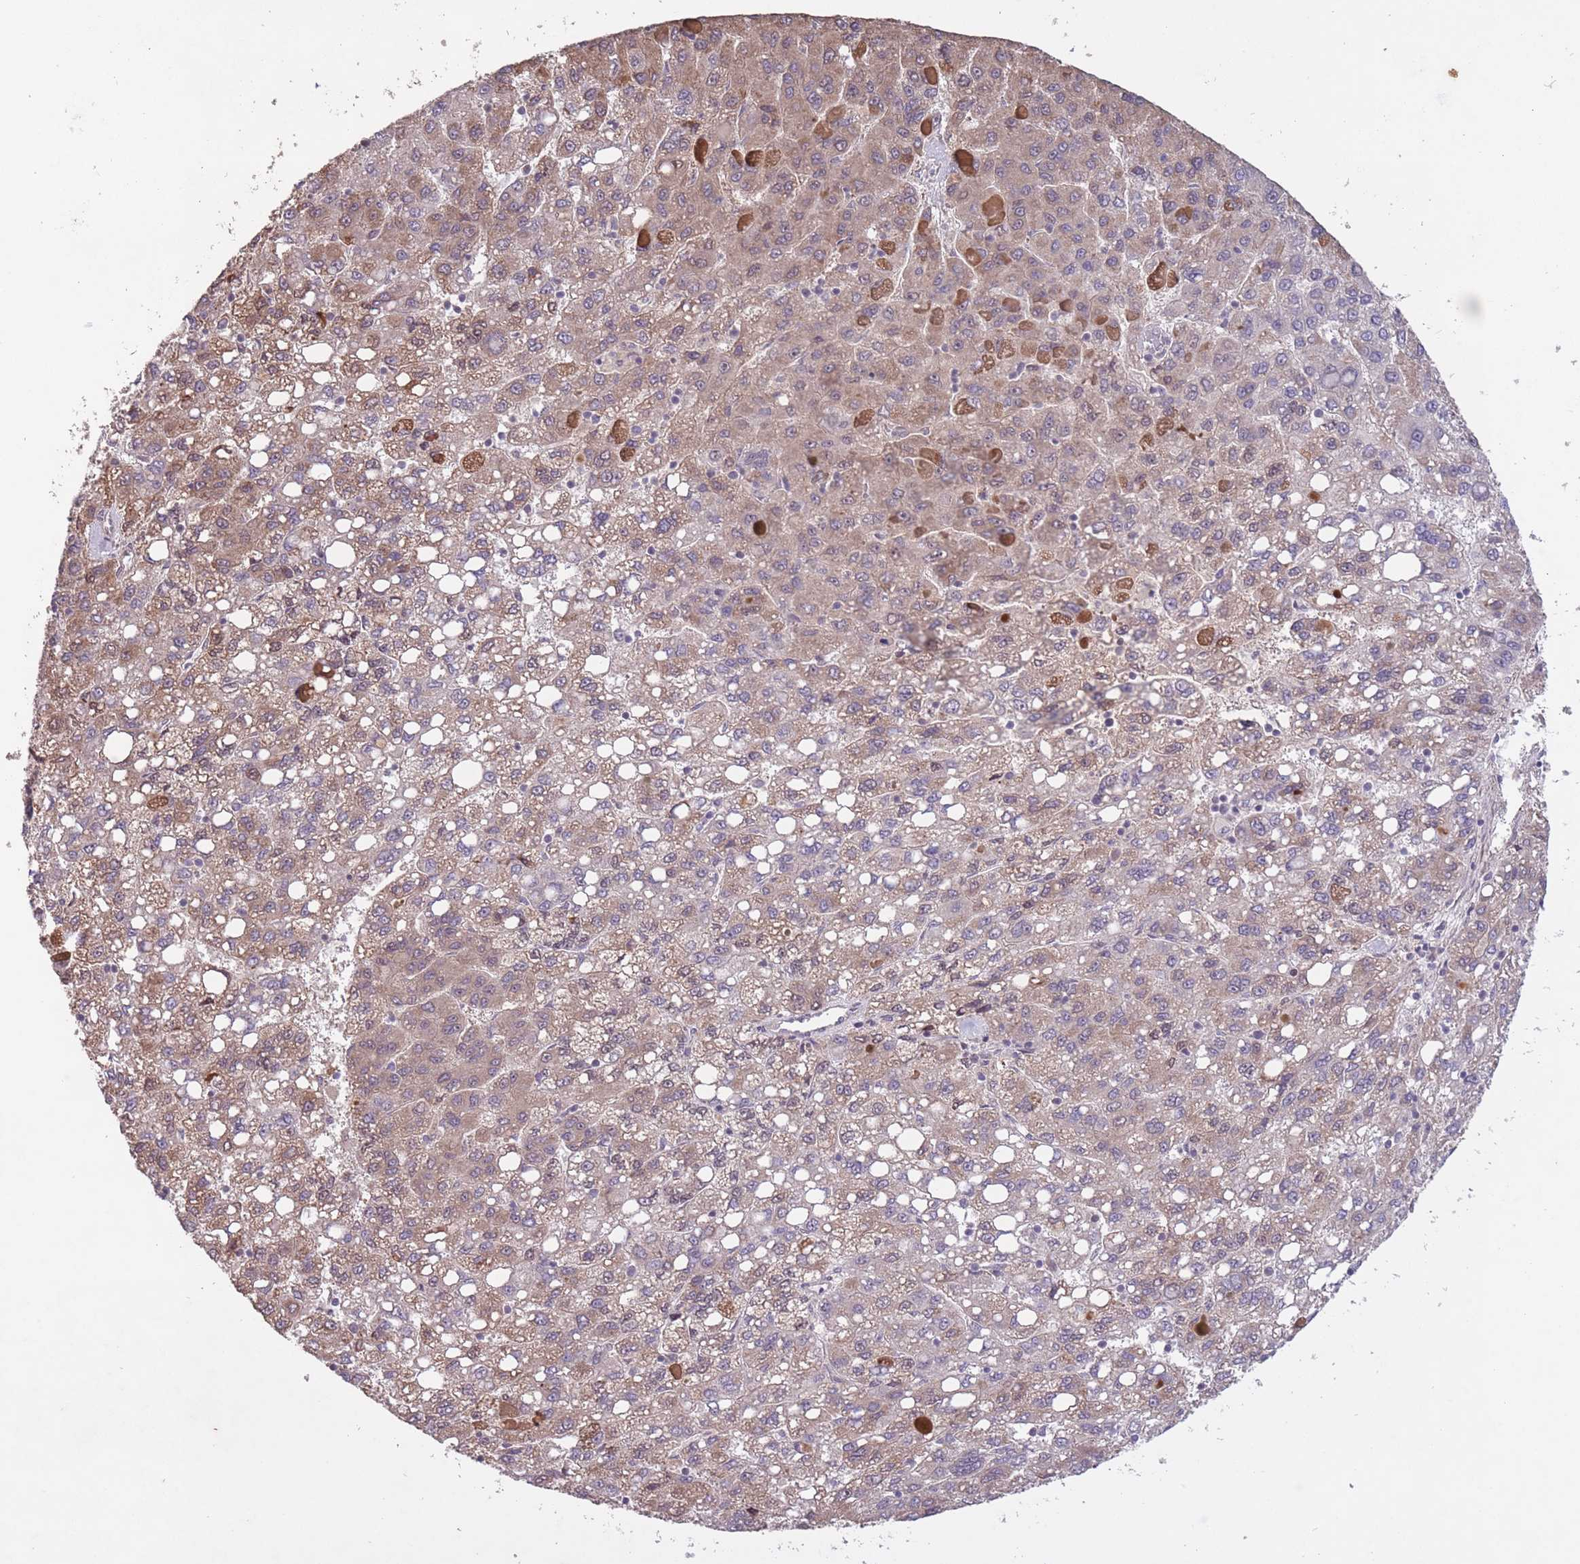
{"staining": {"intensity": "weak", "quantity": "25%-75%", "location": "cytoplasmic/membranous"}, "tissue": "liver cancer", "cell_type": "Tumor cells", "image_type": "cancer", "snomed": [{"axis": "morphology", "description": "Carcinoma, Hepatocellular, NOS"}, {"axis": "topography", "description": "Liver"}], "caption": "Weak cytoplasmic/membranous protein positivity is identified in about 25%-75% of tumor cells in hepatocellular carcinoma (liver). Using DAB (3,3'-diaminobenzidine) (brown) and hematoxylin (blue) stains, captured at high magnification using brightfield microscopy.", "gene": "CBX6", "patient": {"sex": "female", "age": 82}}